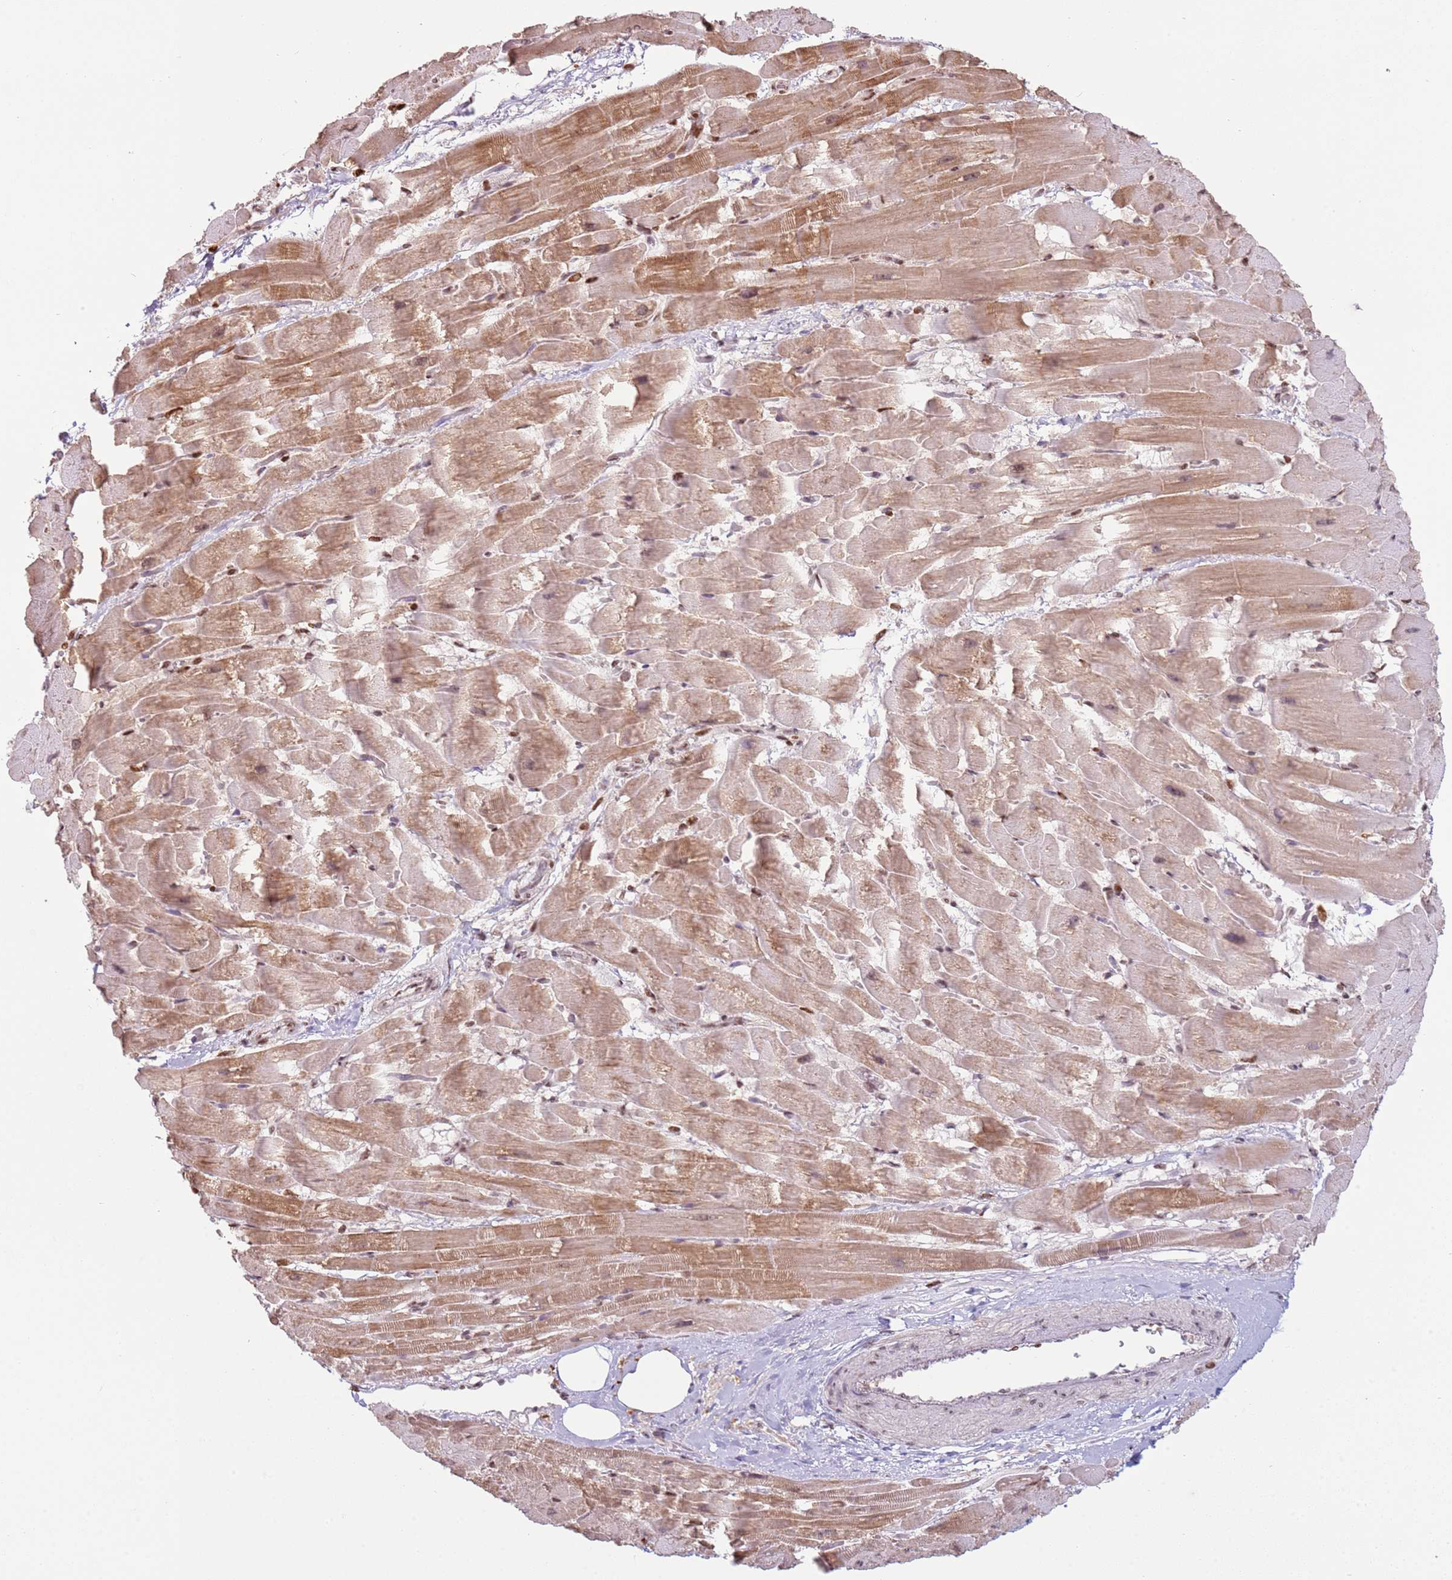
{"staining": {"intensity": "moderate", "quantity": ">75%", "location": "cytoplasmic/membranous,nuclear"}, "tissue": "heart muscle", "cell_type": "Cardiomyocytes", "image_type": "normal", "snomed": [{"axis": "morphology", "description": "Normal tissue, NOS"}, {"axis": "topography", "description": "Heart"}], "caption": "Protein analysis of unremarkable heart muscle demonstrates moderate cytoplasmic/membranous,nuclear positivity in approximately >75% of cardiomyocytes. Ihc stains the protein in brown and the nuclei are stained blue.", "gene": "SCAF1", "patient": {"sex": "male", "age": 37}}